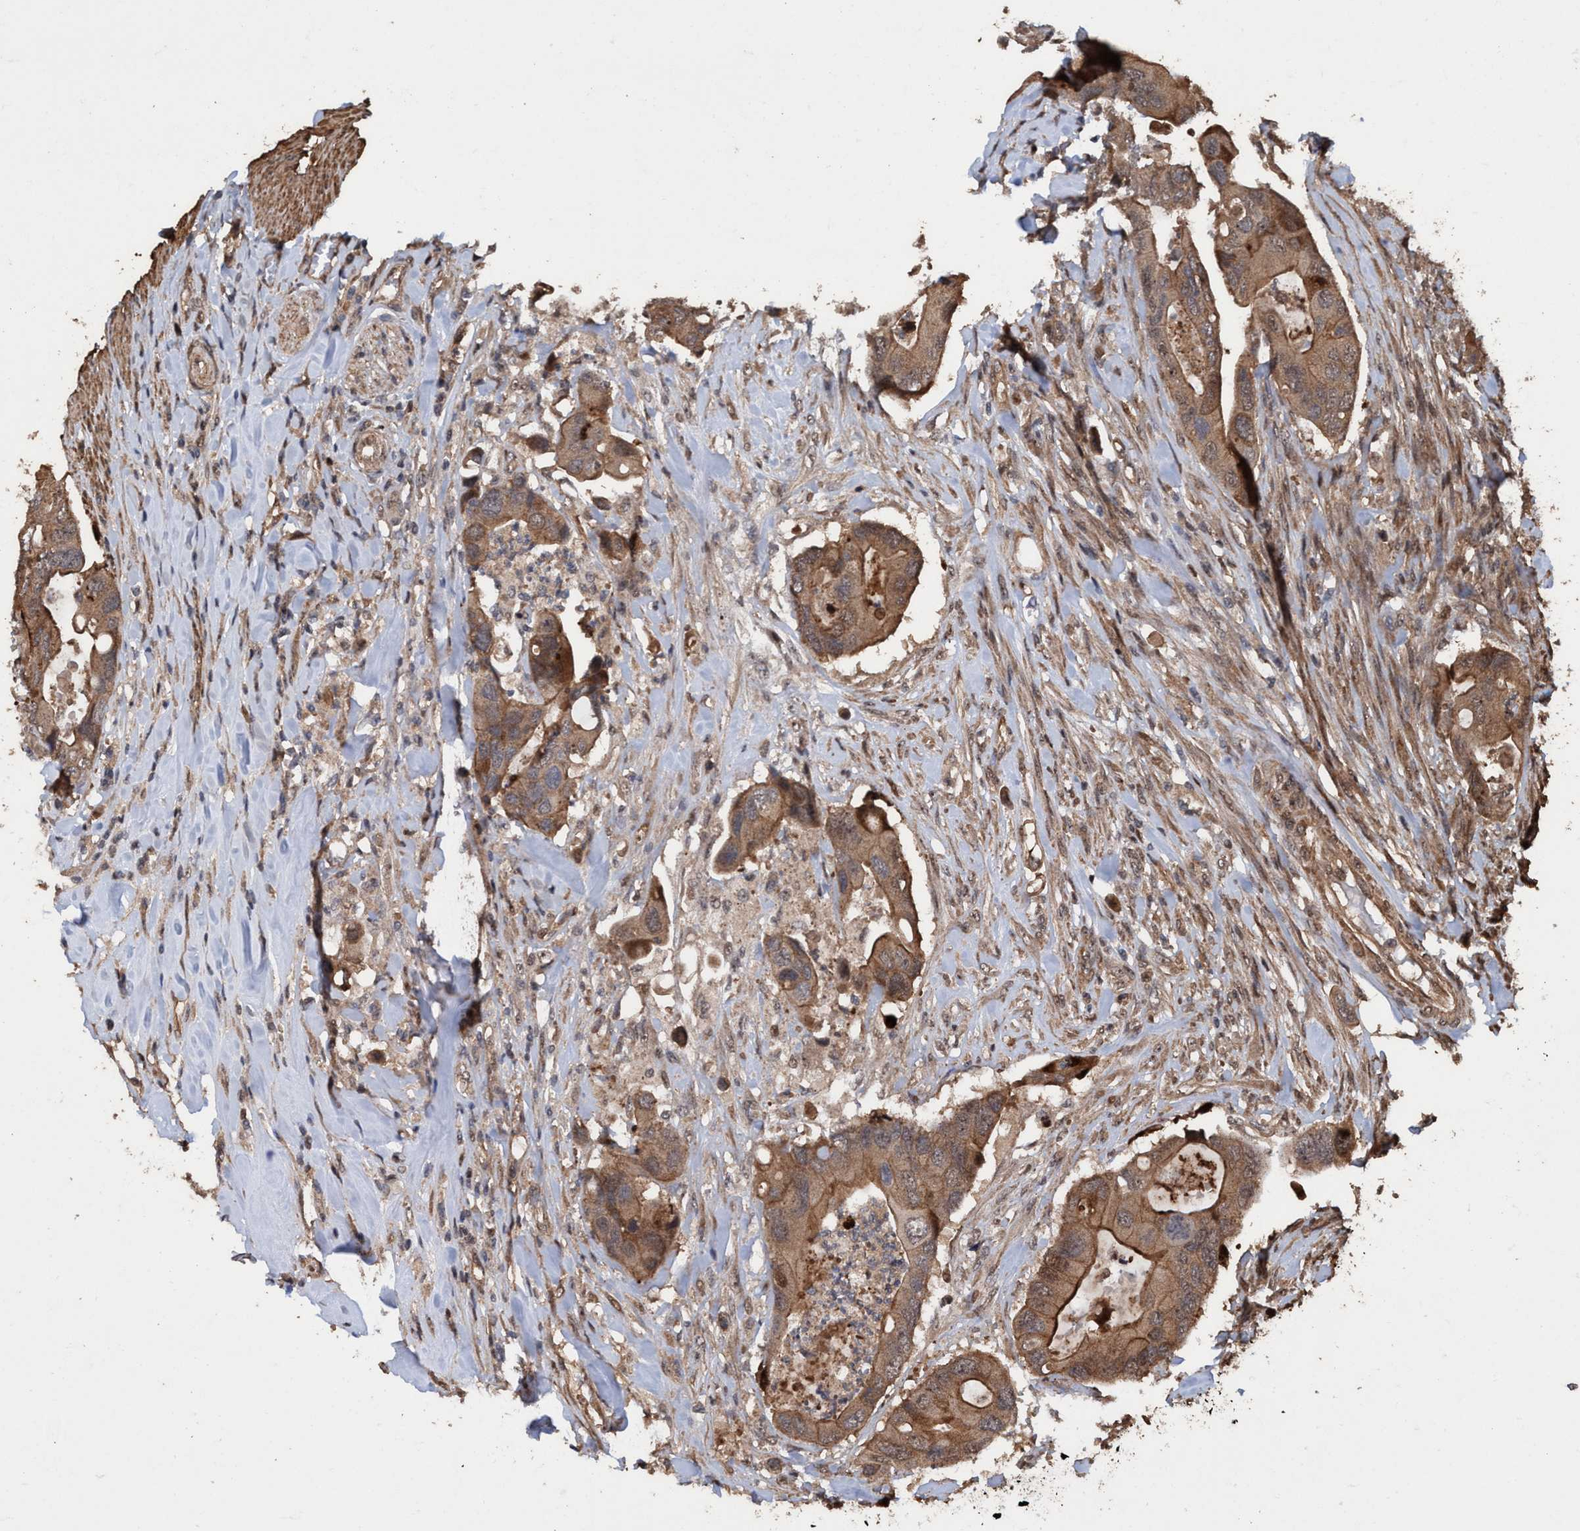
{"staining": {"intensity": "moderate", "quantity": "25%-75%", "location": "cytoplasmic/membranous"}, "tissue": "colorectal cancer", "cell_type": "Tumor cells", "image_type": "cancer", "snomed": [{"axis": "morphology", "description": "Adenocarcinoma, NOS"}, {"axis": "topography", "description": "Rectum"}], "caption": "Immunohistochemical staining of human colorectal cancer (adenocarcinoma) displays medium levels of moderate cytoplasmic/membranous positivity in about 25%-75% of tumor cells.", "gene": "TRPC7", "patient": {"sex": "female", "age": 57}}